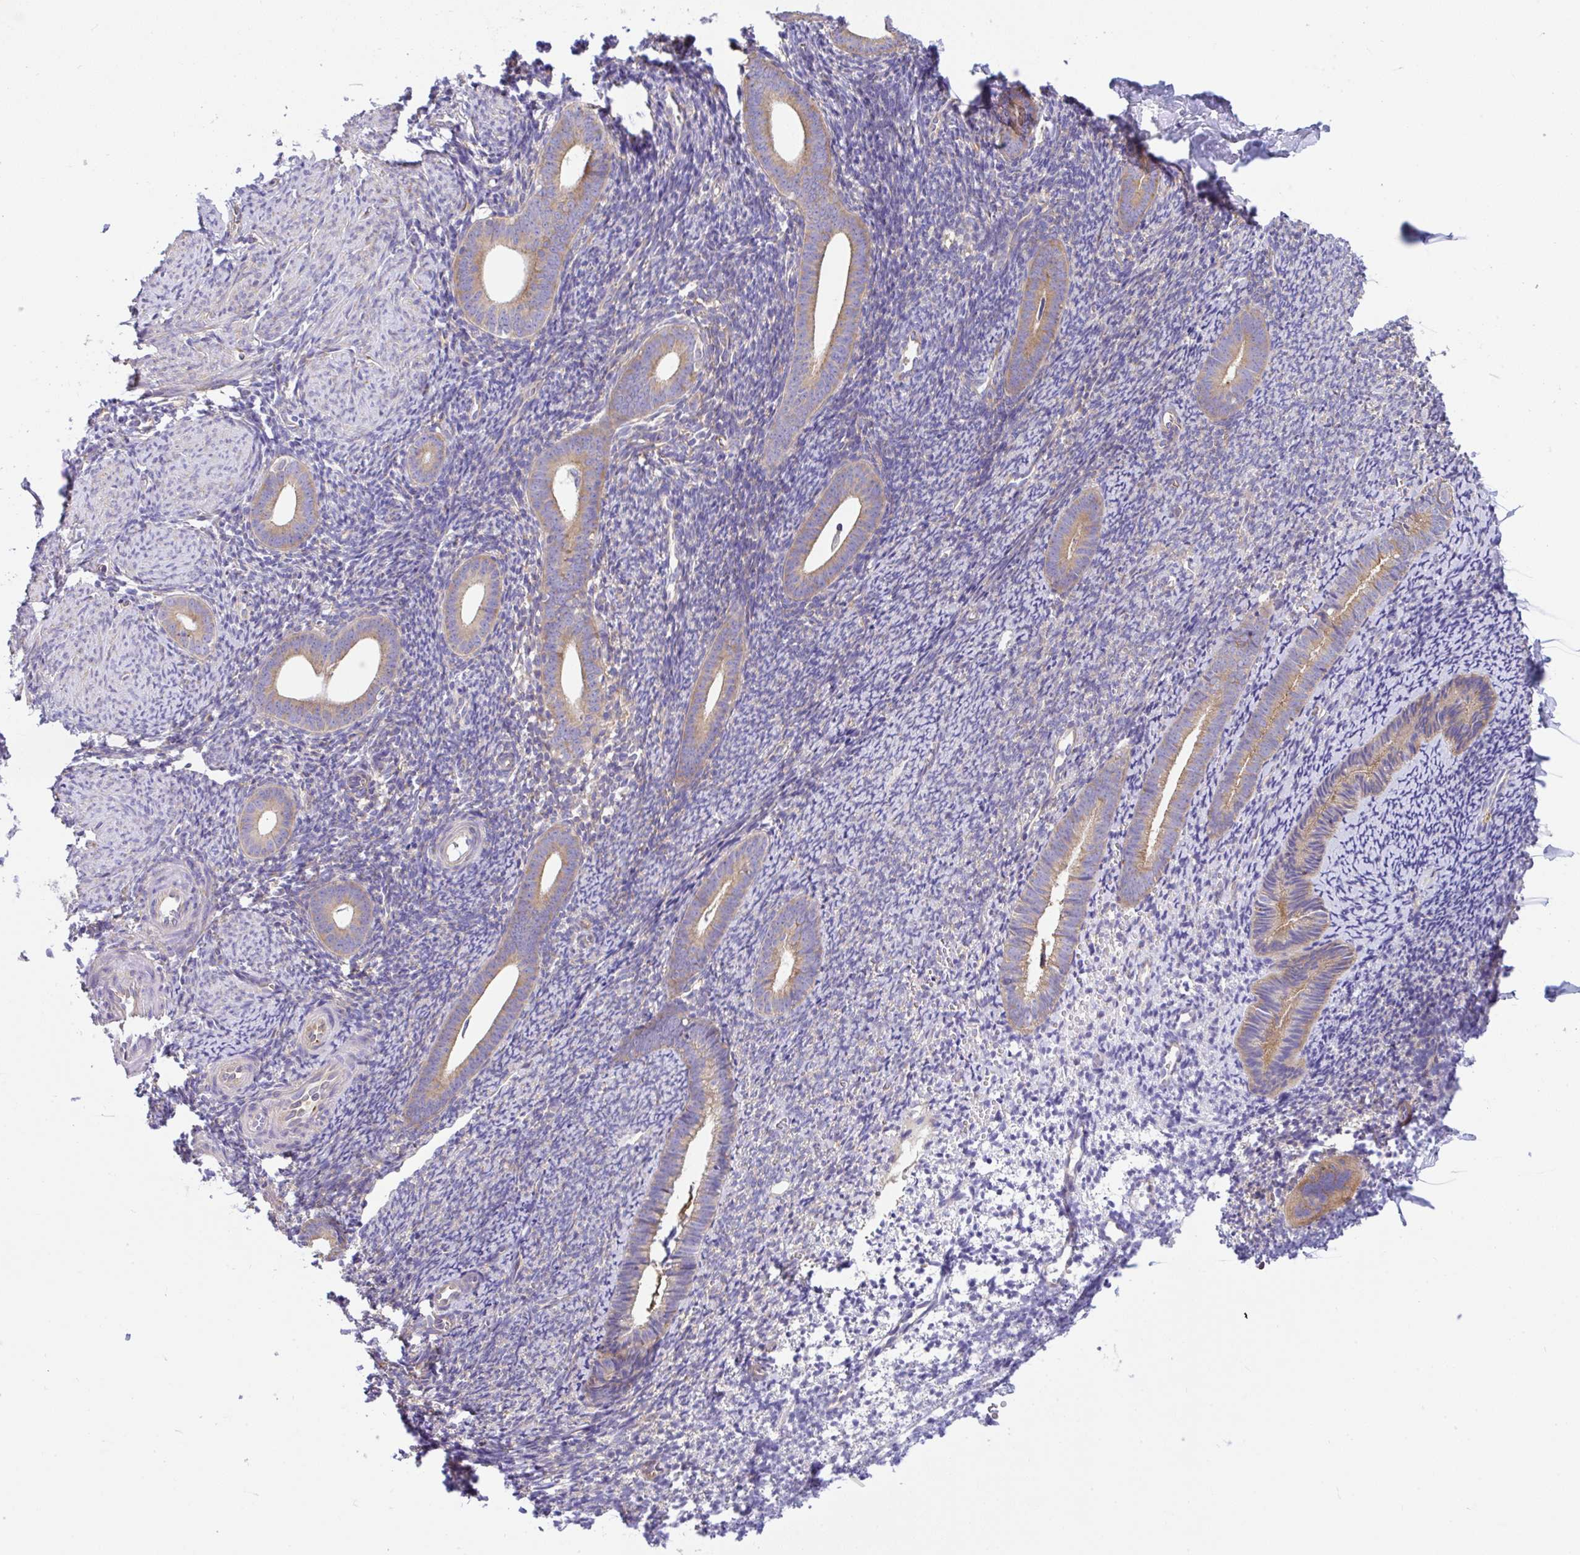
{"staining": {"intensity": "weak", "quantity": "25%-75%", "location": "cytoplasmic/membranous"}, "tissue": "endometrium", "cell_type": "Cells in endometrial stroma", "image_type": "normal", "snomed": [{"axis": "morphology", "description": "Normal tissue, NOS"}, {"axis": "topography", "description": "Endometrium"}], "caption": "Immunohistochemistry (IHC) image of benign human endometrium stained for a protein (brown), which demonstrates low levels of weak cytoplasmic/membranous positivity in approximately 25%-75% of cells in endometrial stroma.", "gene": "GFPT2", "patient": {"sex": "female", "age": 39}}